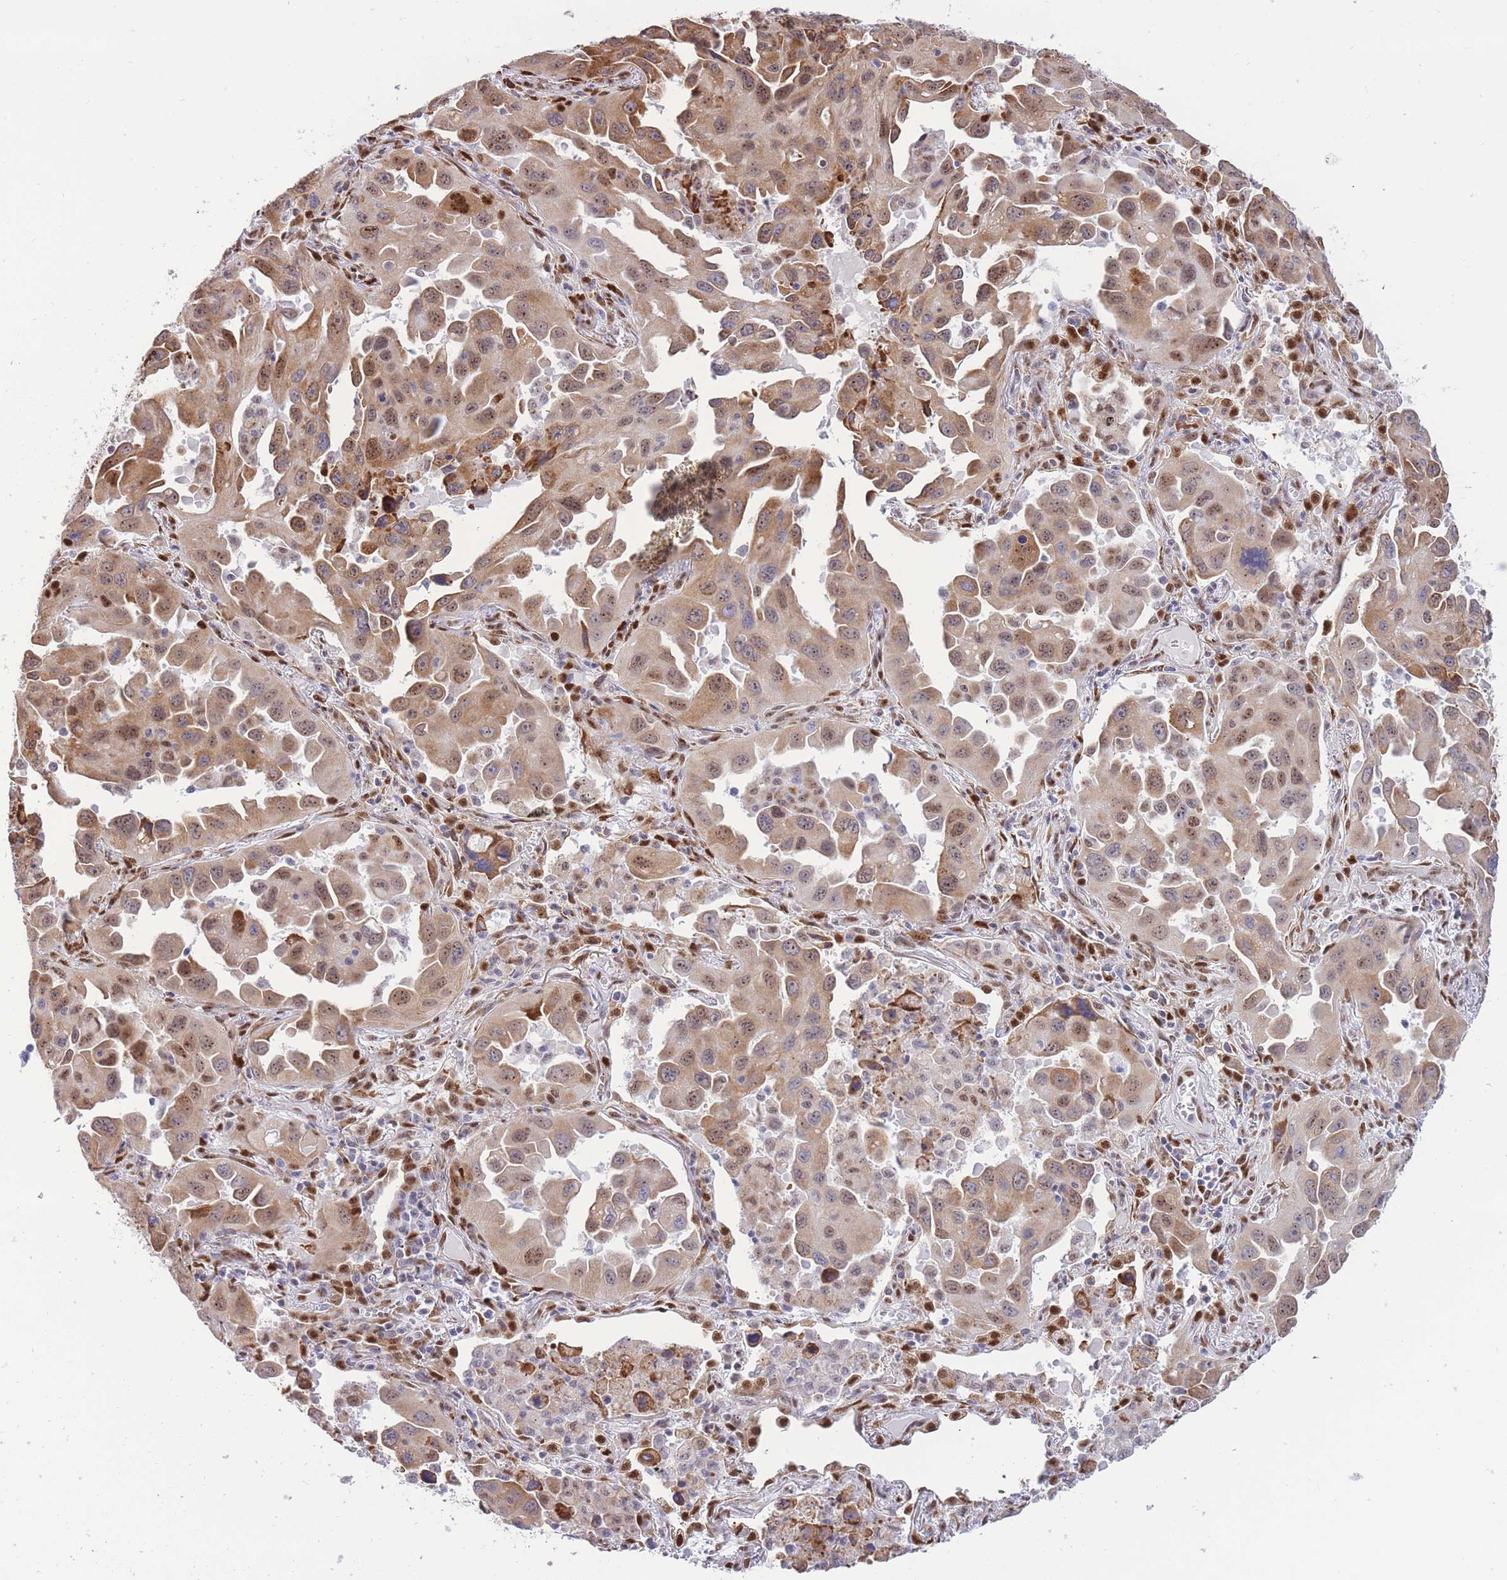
{"staining": {"intensity": "moderate", "quantity": ">75%", "location": "cytoplasmic/membranous,nuclear"}, "tissue": "lung cancer", "cell_type": "Tumor cells", "image_type": "cancer", "snomed": [{"axis": "morphology", "description": "Adenocarcinoma, NOS"}, {"axis": "topography", "description": "Lung"}], "caption": "Brown immunohistochemical staining in human lung adenocarcinoma exhibits moderate cytoplasmic/membranous and nuclear positivity in approximately >75% of tumor cells. Immunohistochemistry stains the protein in brown and the nuclei are stained blue.", "gene": "FAM153A", "patient": {"sex": "male", "age": 66}}